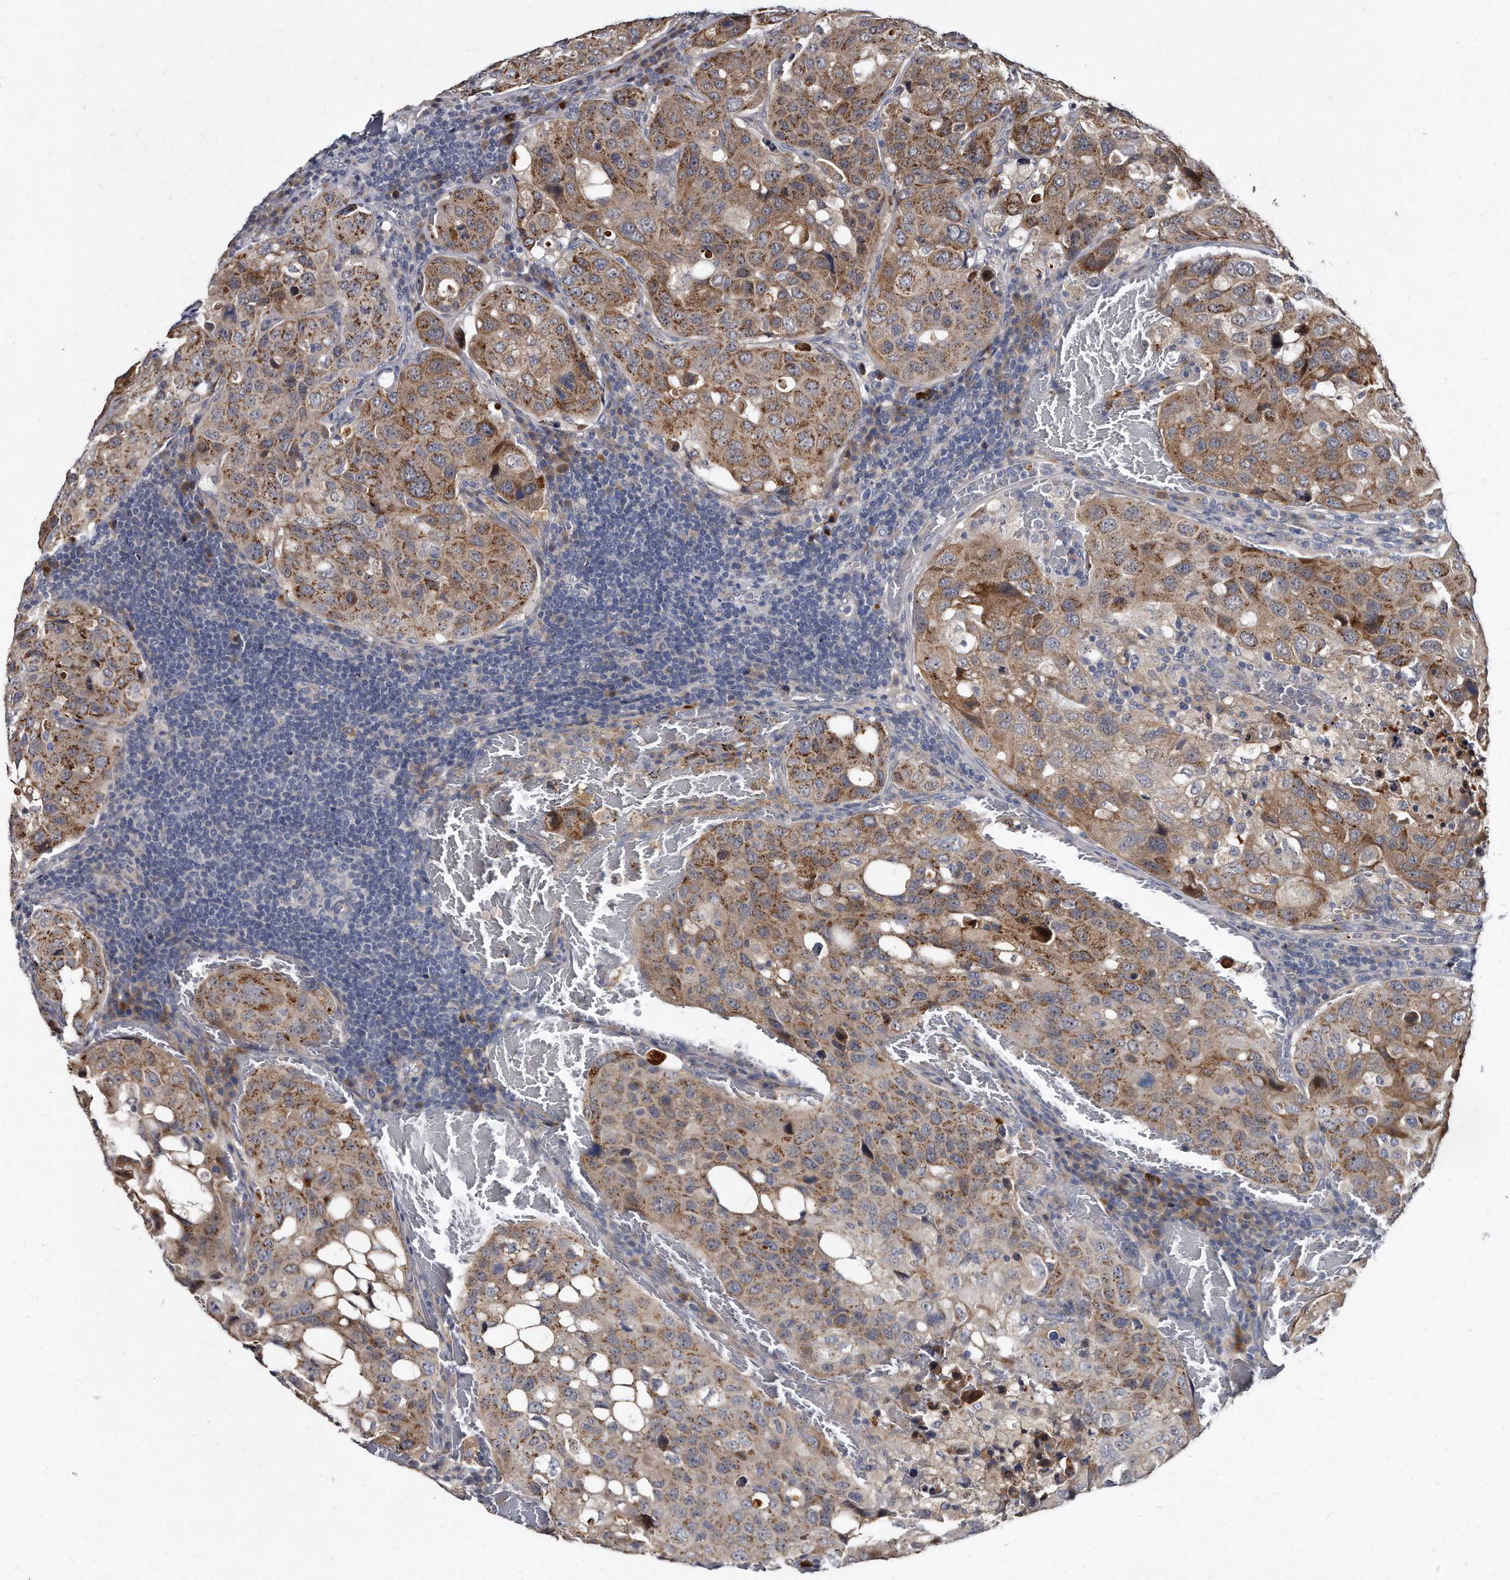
{"staining": {"intensity": "moderate", "quantity": ">75%", "location": "cytoplasmic/membranous"}, "tissue": "urothelial cancer", "cell_type": "Tumor cells", "image_type": "cancer", "snomed": [{"axis": "morphology", "description": "Urothelial carcinoma, High grade"}, {"axis": "topography", "description": "Lymph node"}, {"axis": "topography", "description": "Urinary bladder"}], "caption": "High-grade urothelial carcinoma stained with a brown dye exhibits moderate cytoplasmic/membranous positive expression in about >75% of tumor cells.", "gene": "KLHDC3", "patient": {"sex": "male", "age": 51}}